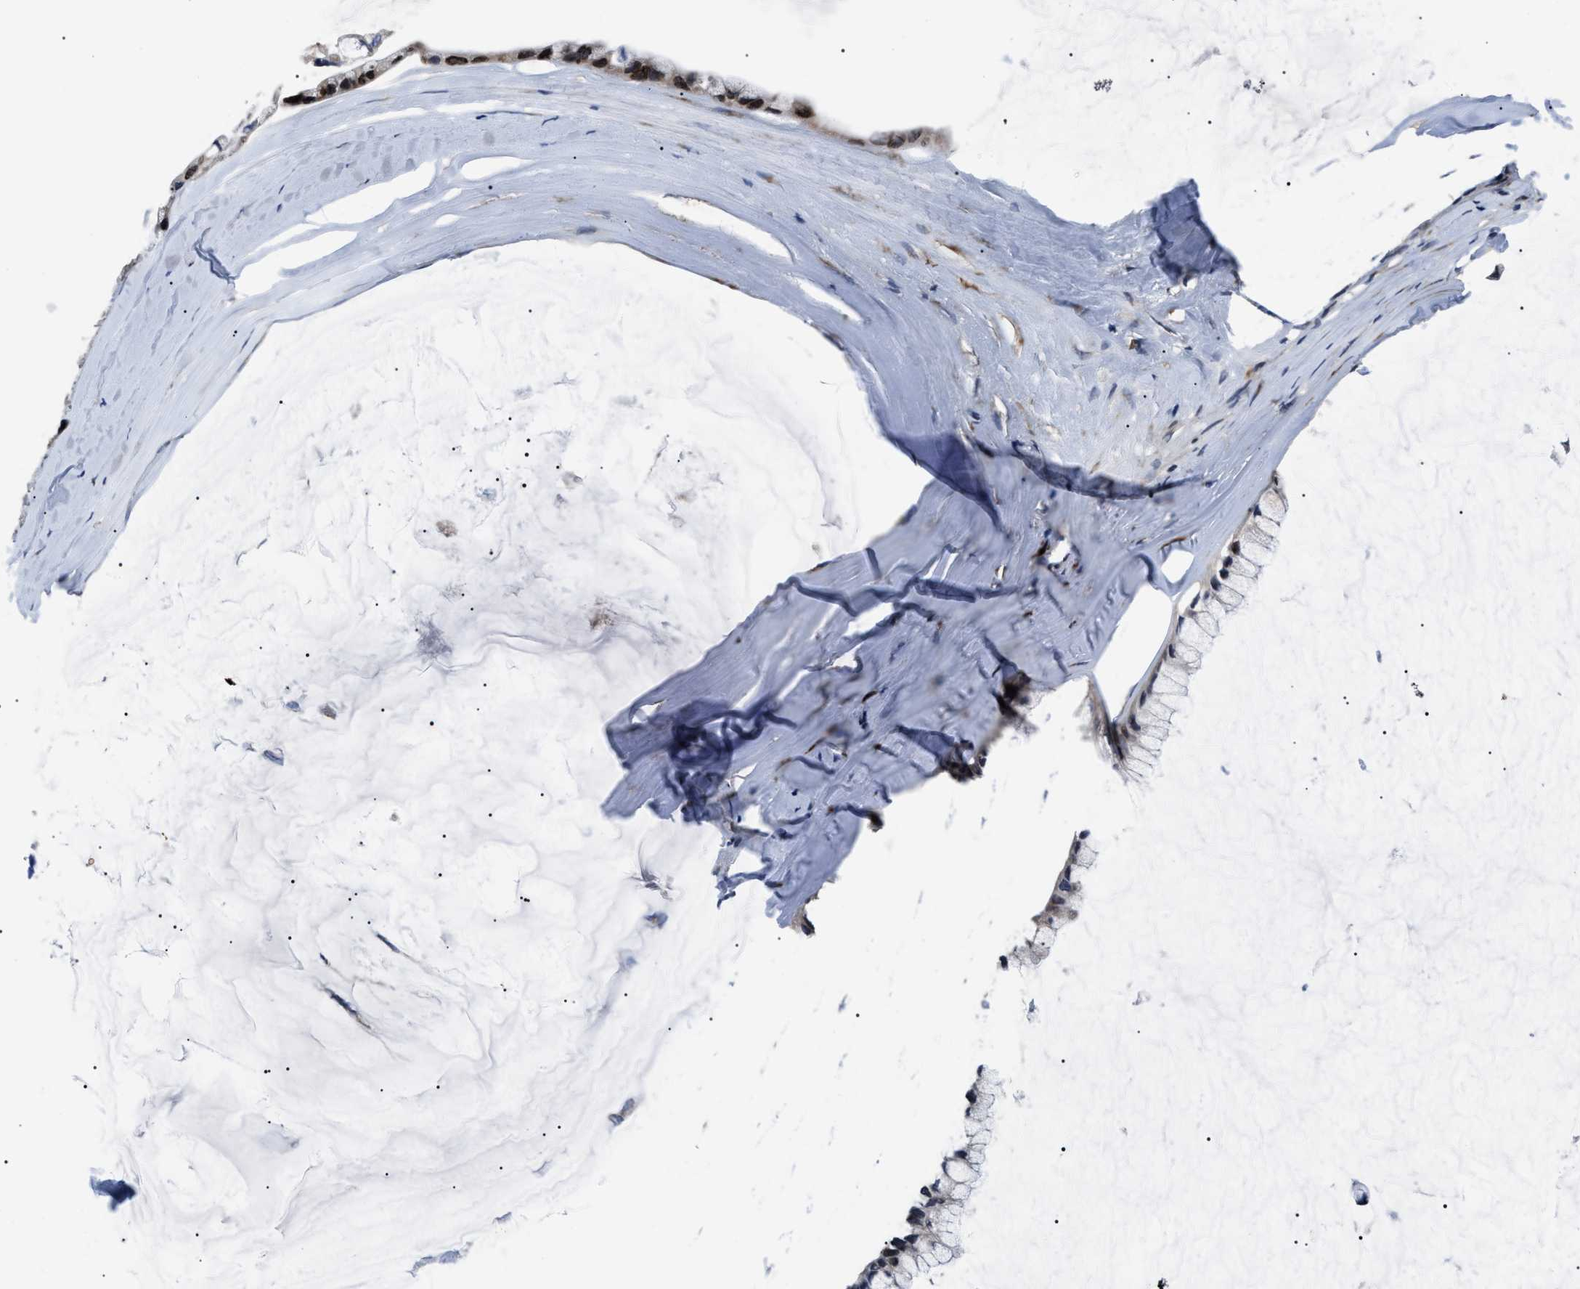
{"staining": {"intensity": "moderate", "quantity": ">75%", "location": "cytoplasmic/membranous"}, "tissue": "ovarian cancer", "cell_type": "Tumor cells", "image_type": "cancer", "snomed": [{"axis": "morphology", "description": "Cystadenocarcinoma, mucinous, NOS"}, {"axis": "topography", "description": "Ovary"}], "caption": "Immunohistochemistry (IHC) image of human ovarian cancer stained for a protein (brown), which displays medium levels of moderate cytoplasmic/membranous positivity in about >75% of tumor cells.", "gene": "LRRC14", "patient": {"sex": "female", "age": 39}}